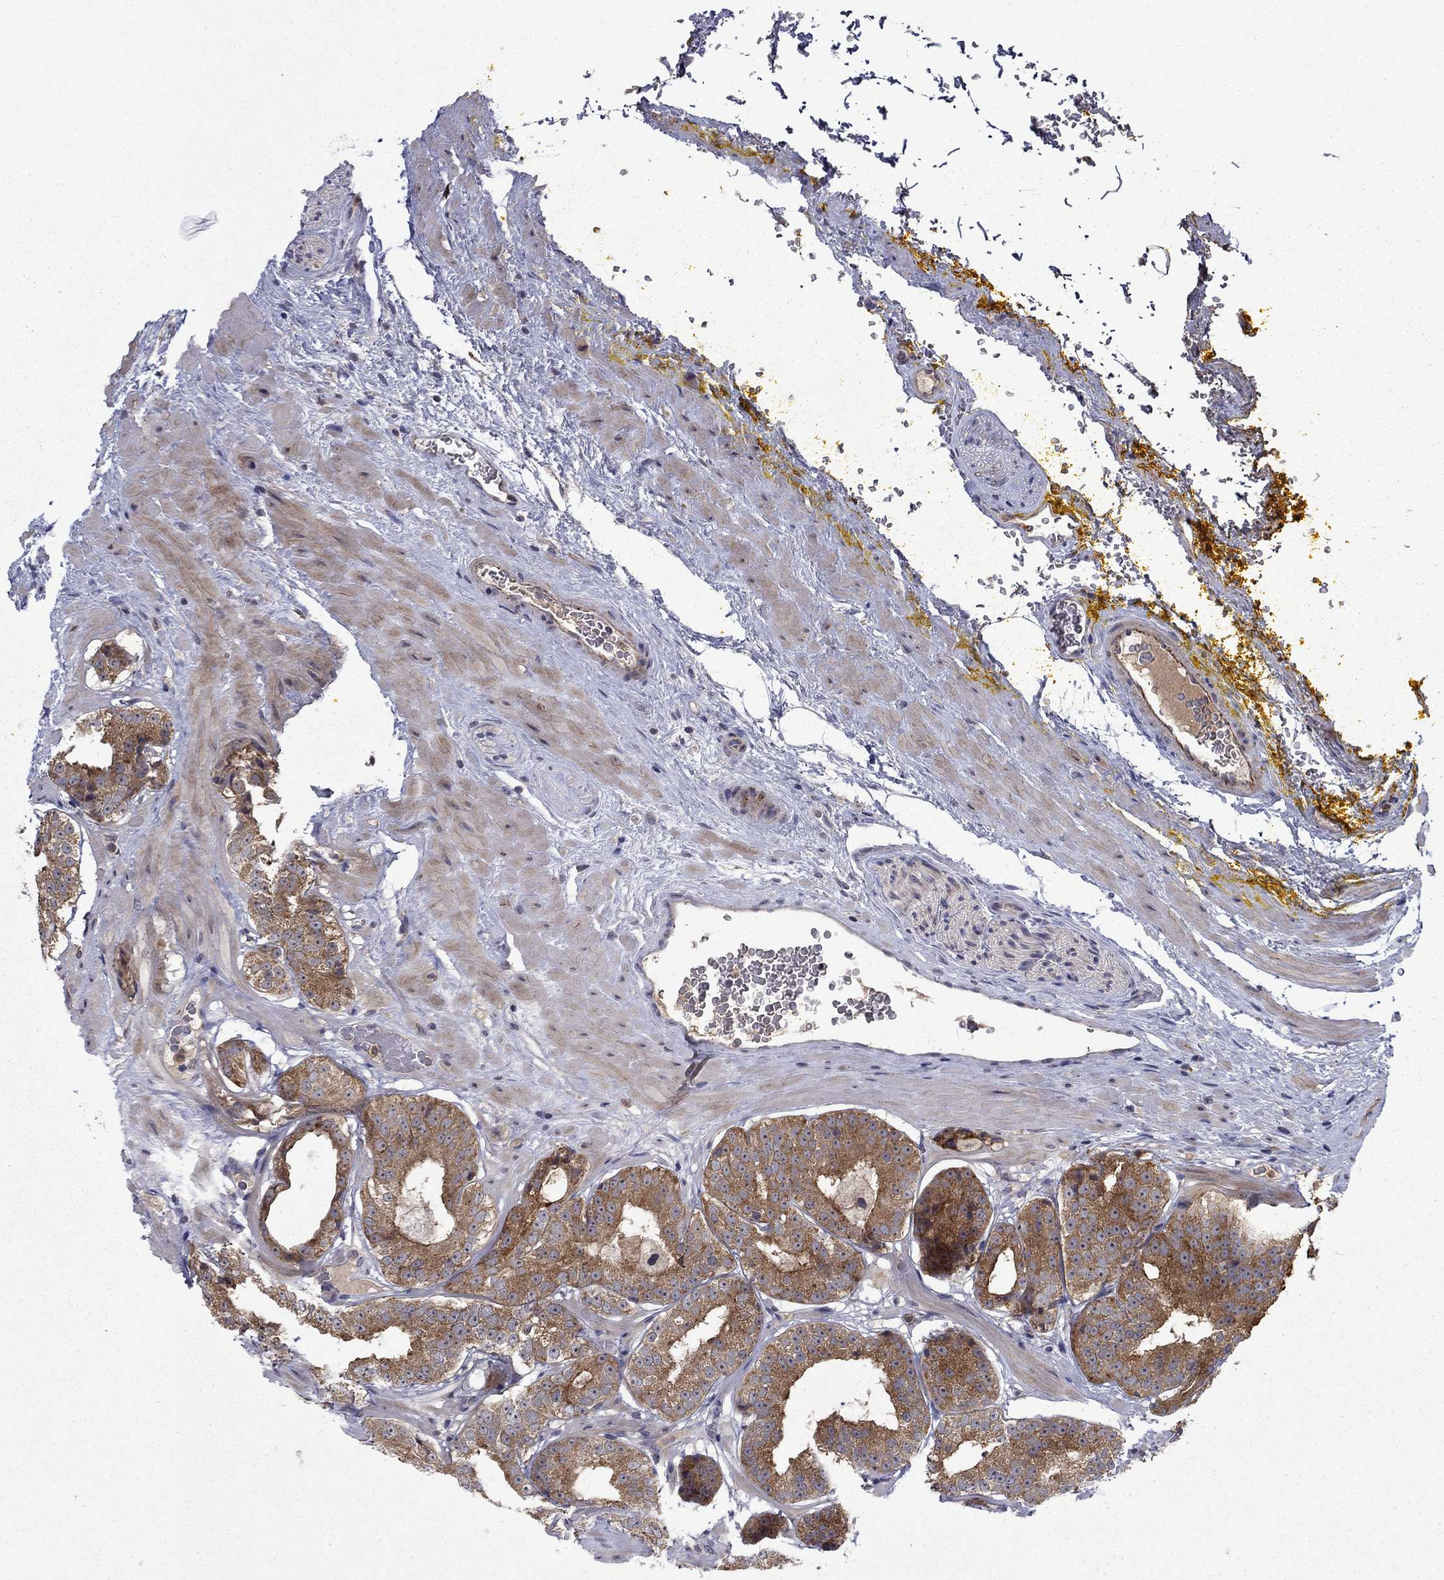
{"staining": {"intensity": "moderate", "quantity": ">75%", "location": "cytoplasmic/membranous"}, "tissue": "prostate cancer", "cell_type": "Tumor cells", "image_type": "cancer", "snomed": [{"axis": "morphology", "description": "Adenocarcinoma, Low grade"}, {"axis": "topography", "description": "Prostate"}], "caption": "Protein analysis of prostate cancer tissue demonstrates moderate cytoplasmic/membranous staining in about >75% of tumor cells.", "gene": "DOP1B", "patient": {"sex": "male", "age": 60}}